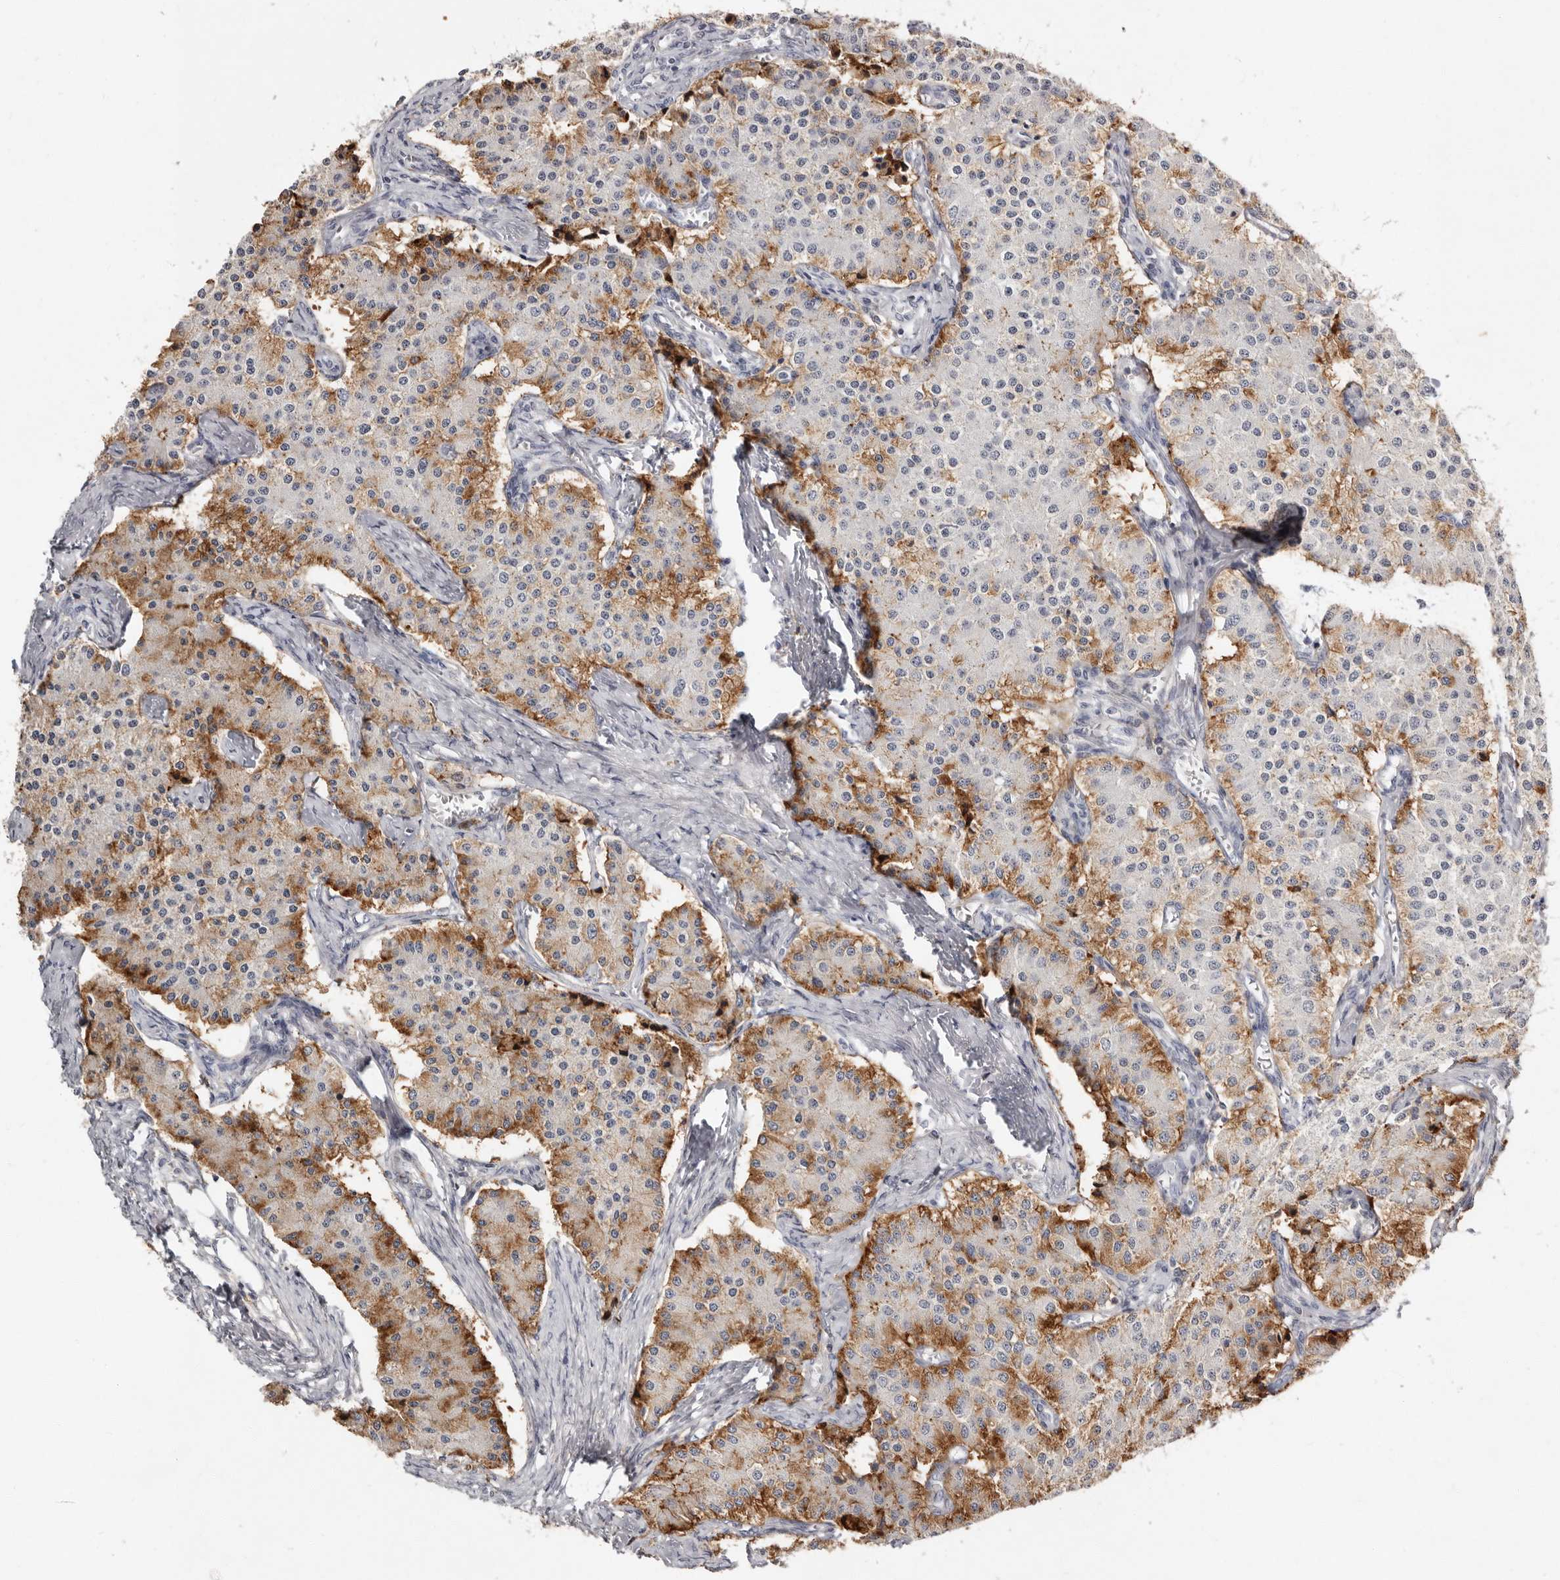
{"staining": {"intensity": "moderate", "quantity": "25%-75%", "location": "cytoplasmic/membranous"}, "tissue": "carcinoid", "cell_type": "Tumor cells", "image_type": "cancer", "snomed": [{"axis": "morphology", "description": "Carcinoid, malignant, NOS"}, {"axis": "topography", "description": "Colon"}], "caption": "Immunohistochemistry (IHC) histopathology image of neoplastic tissue: carcinoid (malignant) stained using immunohistochemistry exhibits medium levels of moderate protein expression localized specifically in the cytoplasmic/membranous of tumor cells, appearing as a cytoplasmic/membranous brown color.", "gene": "KIF26B", "patient": {"sex": "female", "age": 52}}